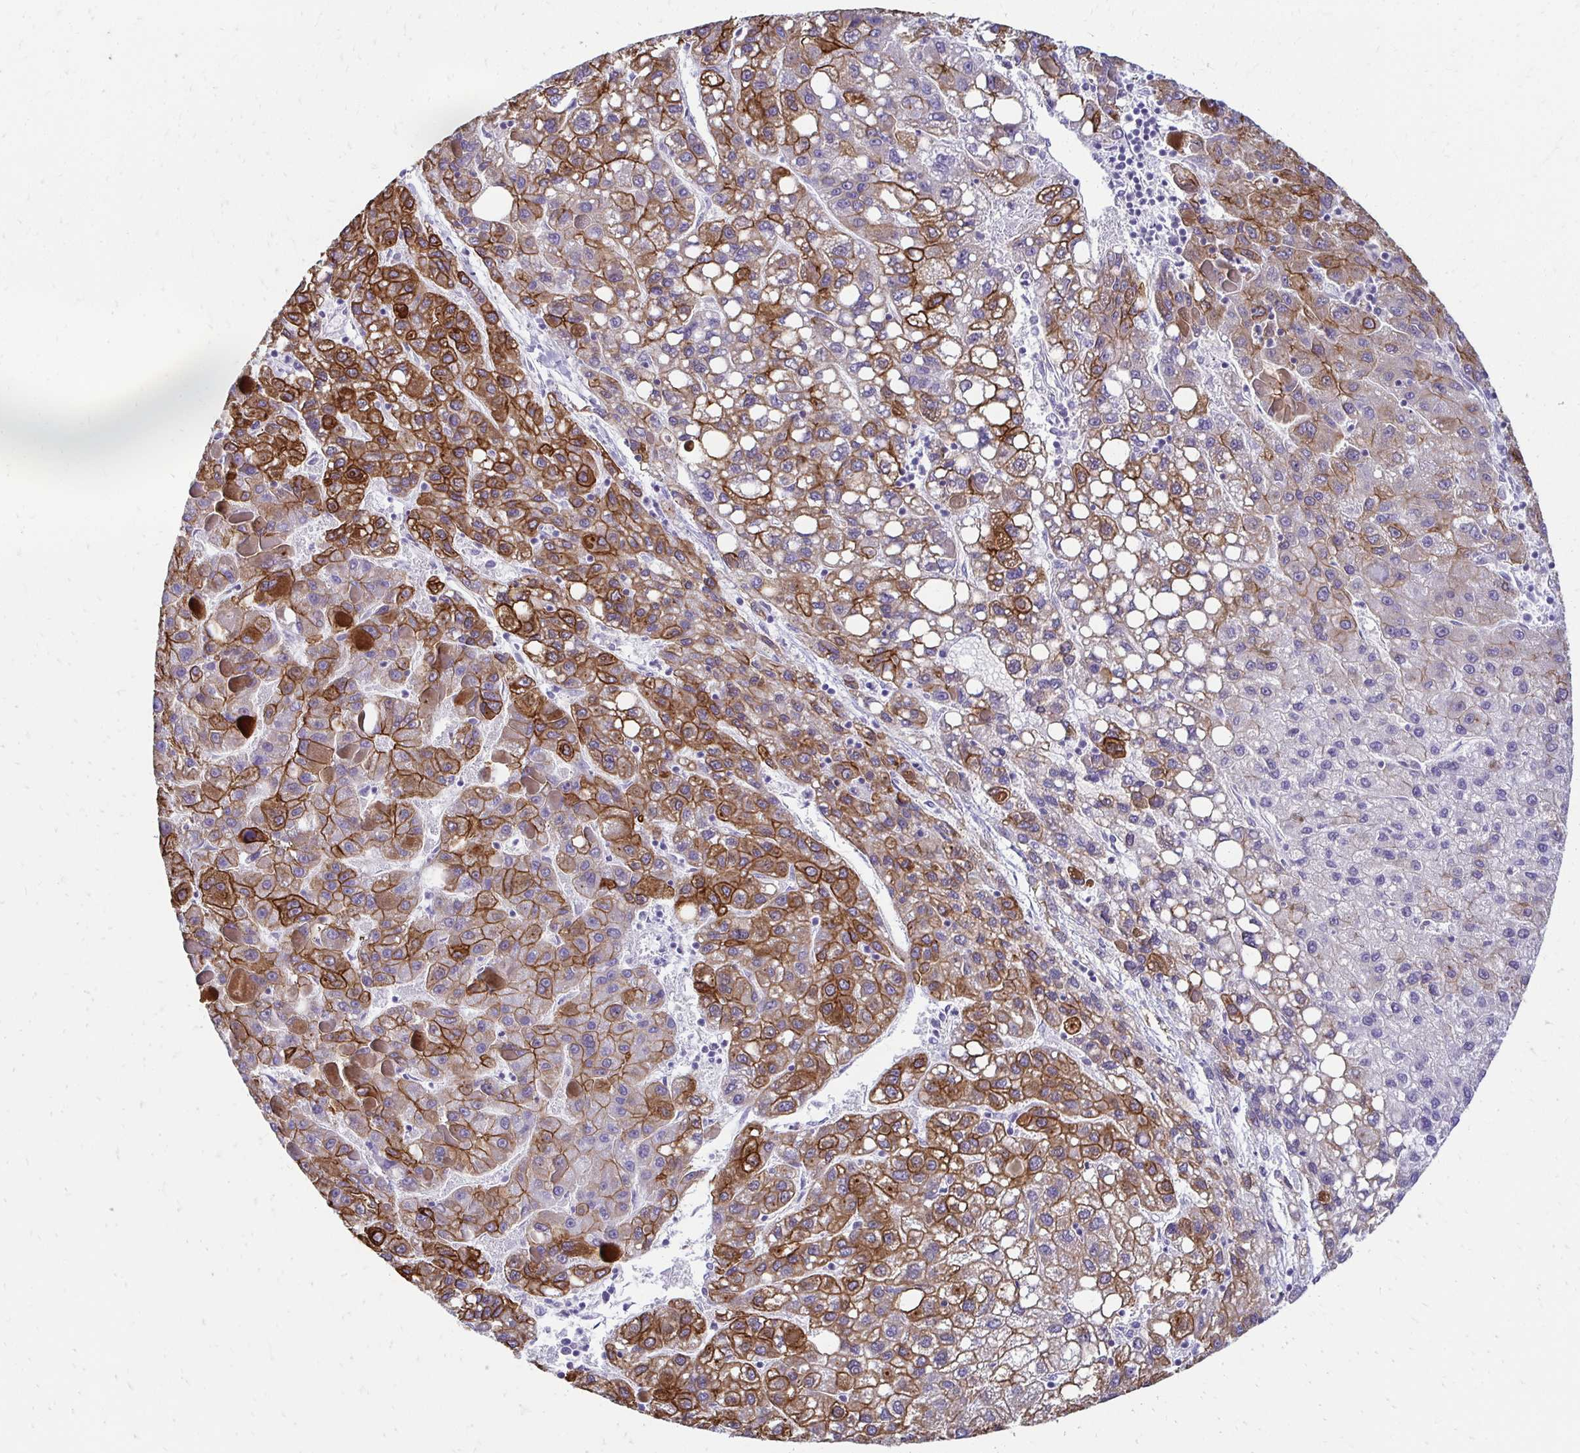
{"staining": {"intensity": "moderate", "quantity": ">75%", "location": "cytoplasmic/membranous"}, "tissue": "liver cancer", "cell_type": "Tumor cells", "image_type": "cancer", "snomed": [{"axis": "morphology", "description": "Carcinoma, Hepatocellular, NOS"}, {"axis": "topography", "description": "Liver"}], "caption": "About >75% of tumor cells in hepatocellular carcinoma (liver) exhibit moderate cytoplasmic/membranous protein staining as visualized by brown immunohistochemical staining.", "gene": "C1QTNF2", "patient": {"sex": "female", "age": 82}}